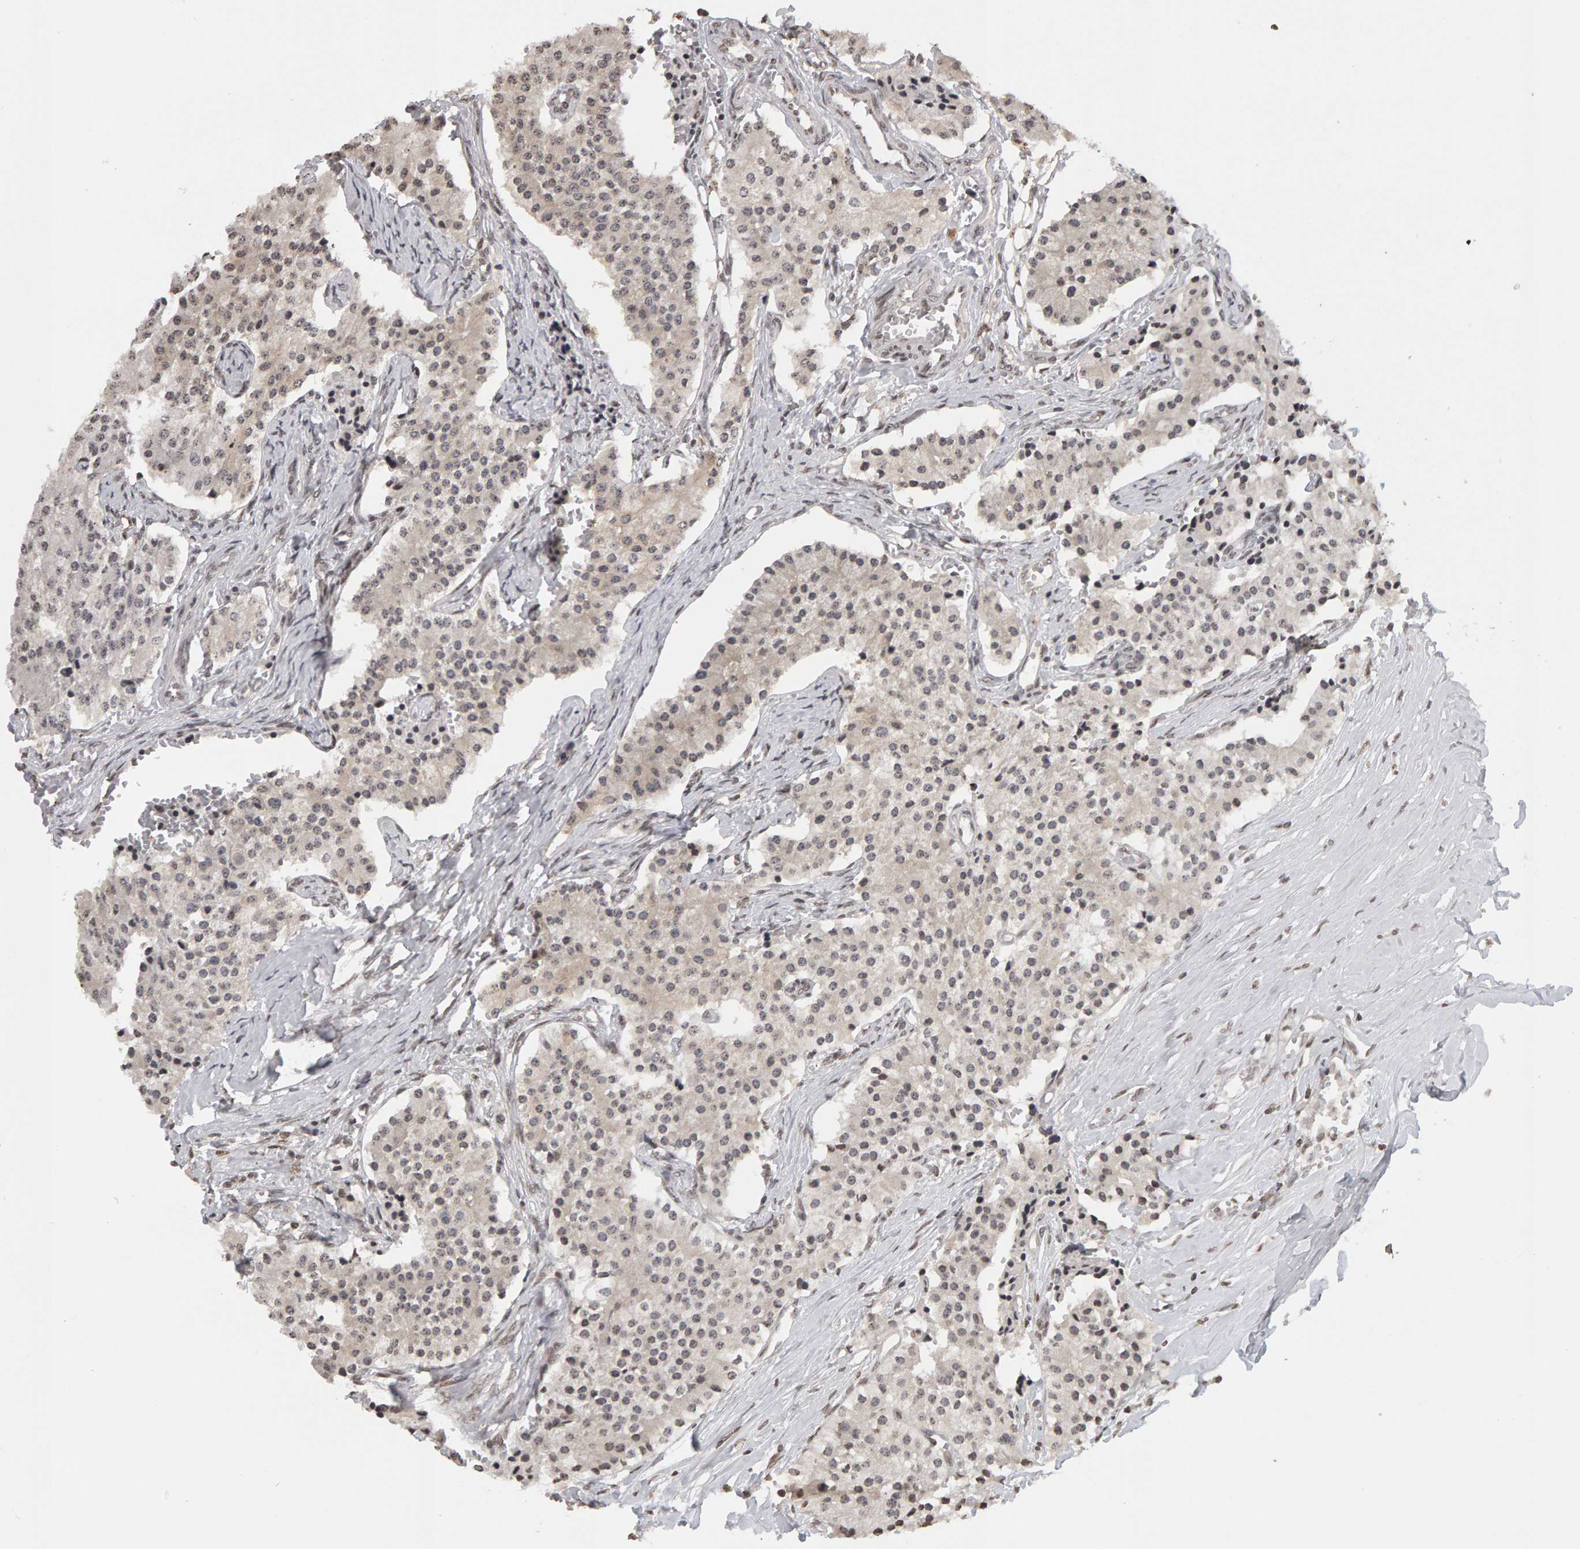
{"staining": {"intensity": "weak", "quantity": ">75%", "location": "cytoplasmic/membranous"}, "tissue": "carcinoid", "cell_type": "Tumor cells", "image_type": "cancer", "snomed": [{"axis": "morphology", "description": "Carcinoid, malignant, NOS"}, {"axis": "topography", "description": "Colon"}], "caption": "Carcinoid stained with DAB immunohistochemistry (IHC) demonstrates low levels of weak cytoplasmic/membranous expression in approximately >75% of tumor cells.", "gene": "TRAM1", "patient": {"sex": "female", "age": 52}}